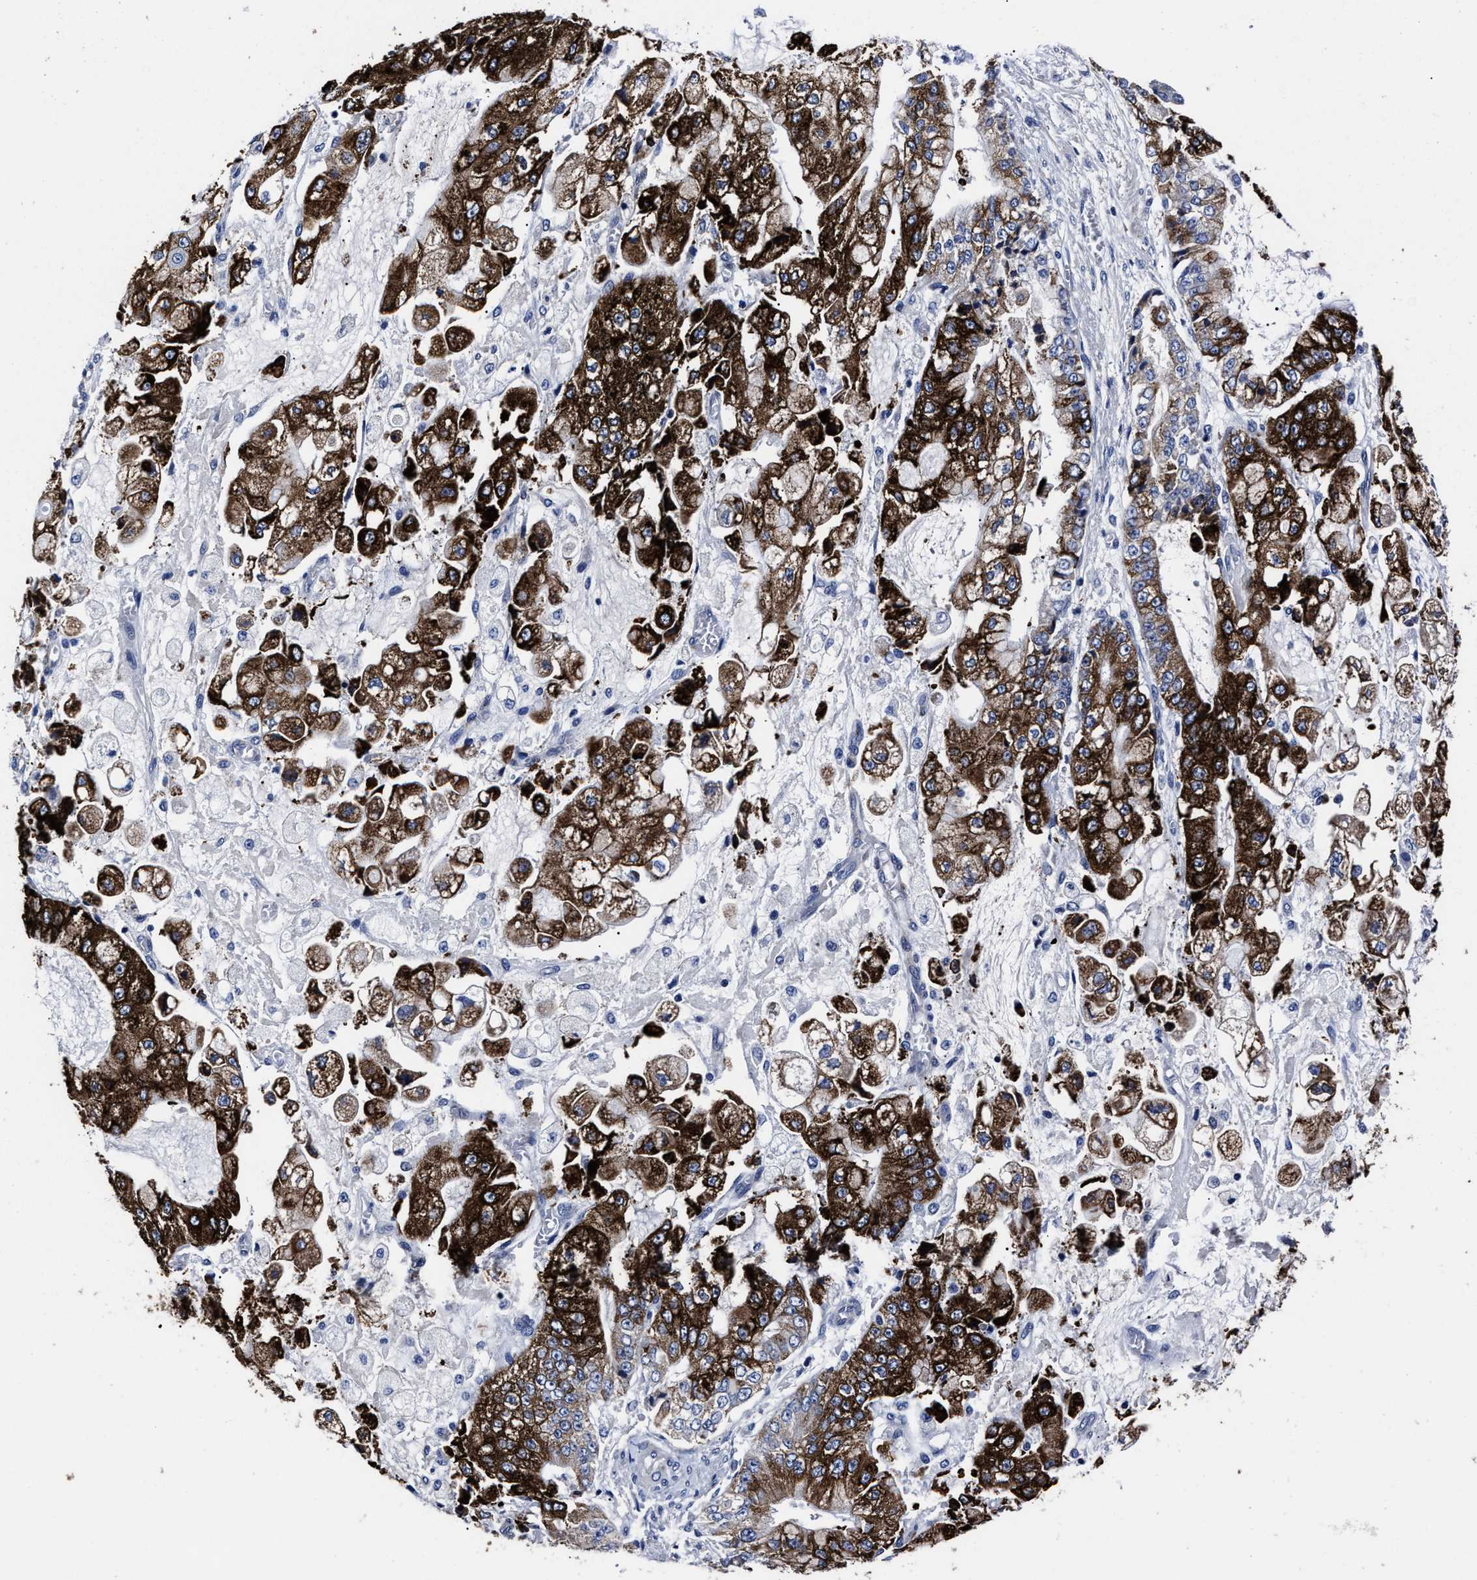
{"staining": {"intensity": "strong", "quantity": ">75%", "location": "cytoplasmic/membranous"}, "tissue": "stomach cancer", "cell_type": "Tumor cells", "image_type": "cancer", "snomed": [{"axis": "morphology", "description": "Adenocarcinoma, NOS"}, {"axis": "topography", "description": "Stomach"}], "caption": "Protein expression analysis of human stomach cancer (adenocarcinoma) reveals strong cytoplasmic/membranous staining in approximately >75% of tumor cells. (DAB IHC with brightfield microscopy, high magnification).", "gene": "OLFML2A", "patient": {"sex": "male", "age": 76}}